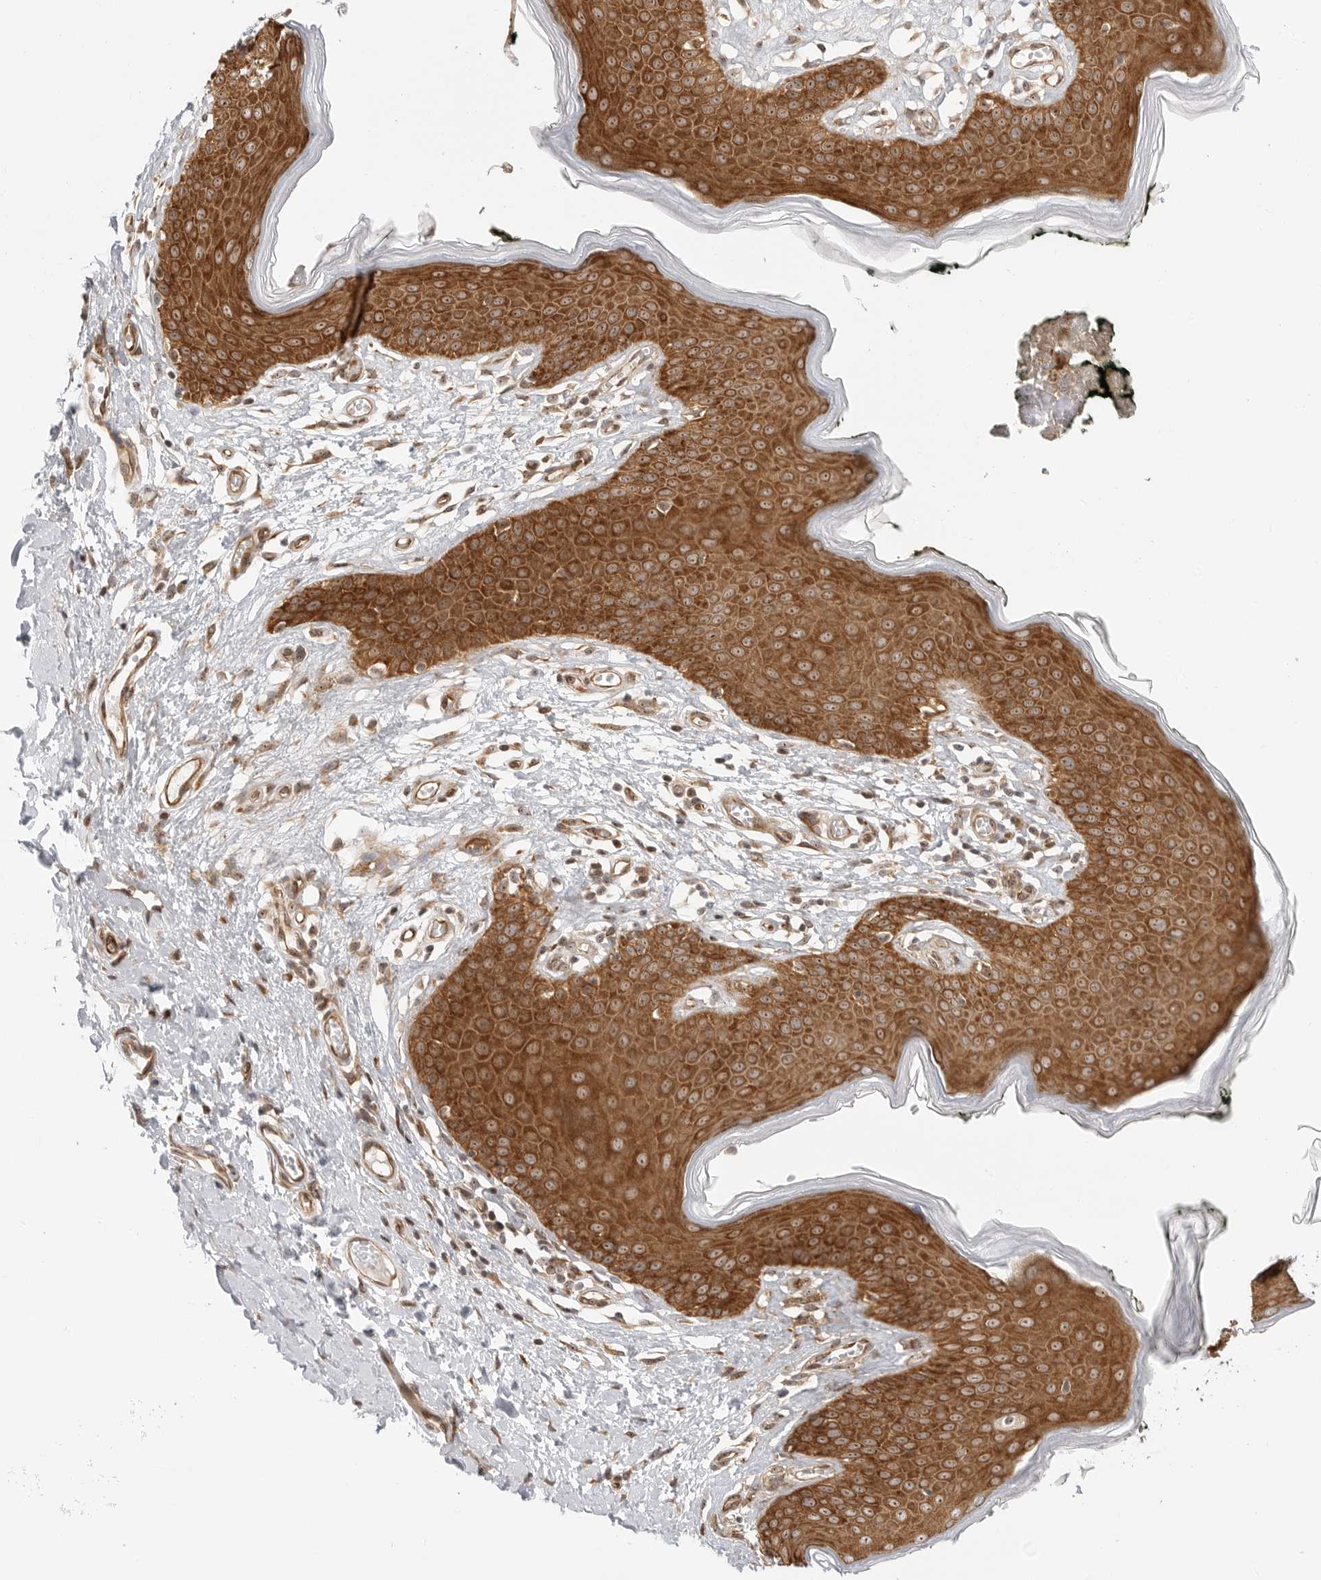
{"staining": {"intensity": "strong", "quantity": ">75%", "location": "cytoplasmic/membranous,nuclear"}, "tissue": "skin", "cell_type": "Epidermal cells", "image_type": "normal", "snomed": [{"axis": "morphology", "description": "Normal tissue, NOS"}, {"axis": "morphology", "description": "Inflammation, NOS"}, {"axis": "topography", "description": "Vulva"}], "caption": "IHC of benign human skin shows high levels of strong cytoplasmic/membranous,nuclear positivity in about >75% of epidermal cells.", "gene": "DSCC1", "patient": {"sex": "female", "age": 84}}